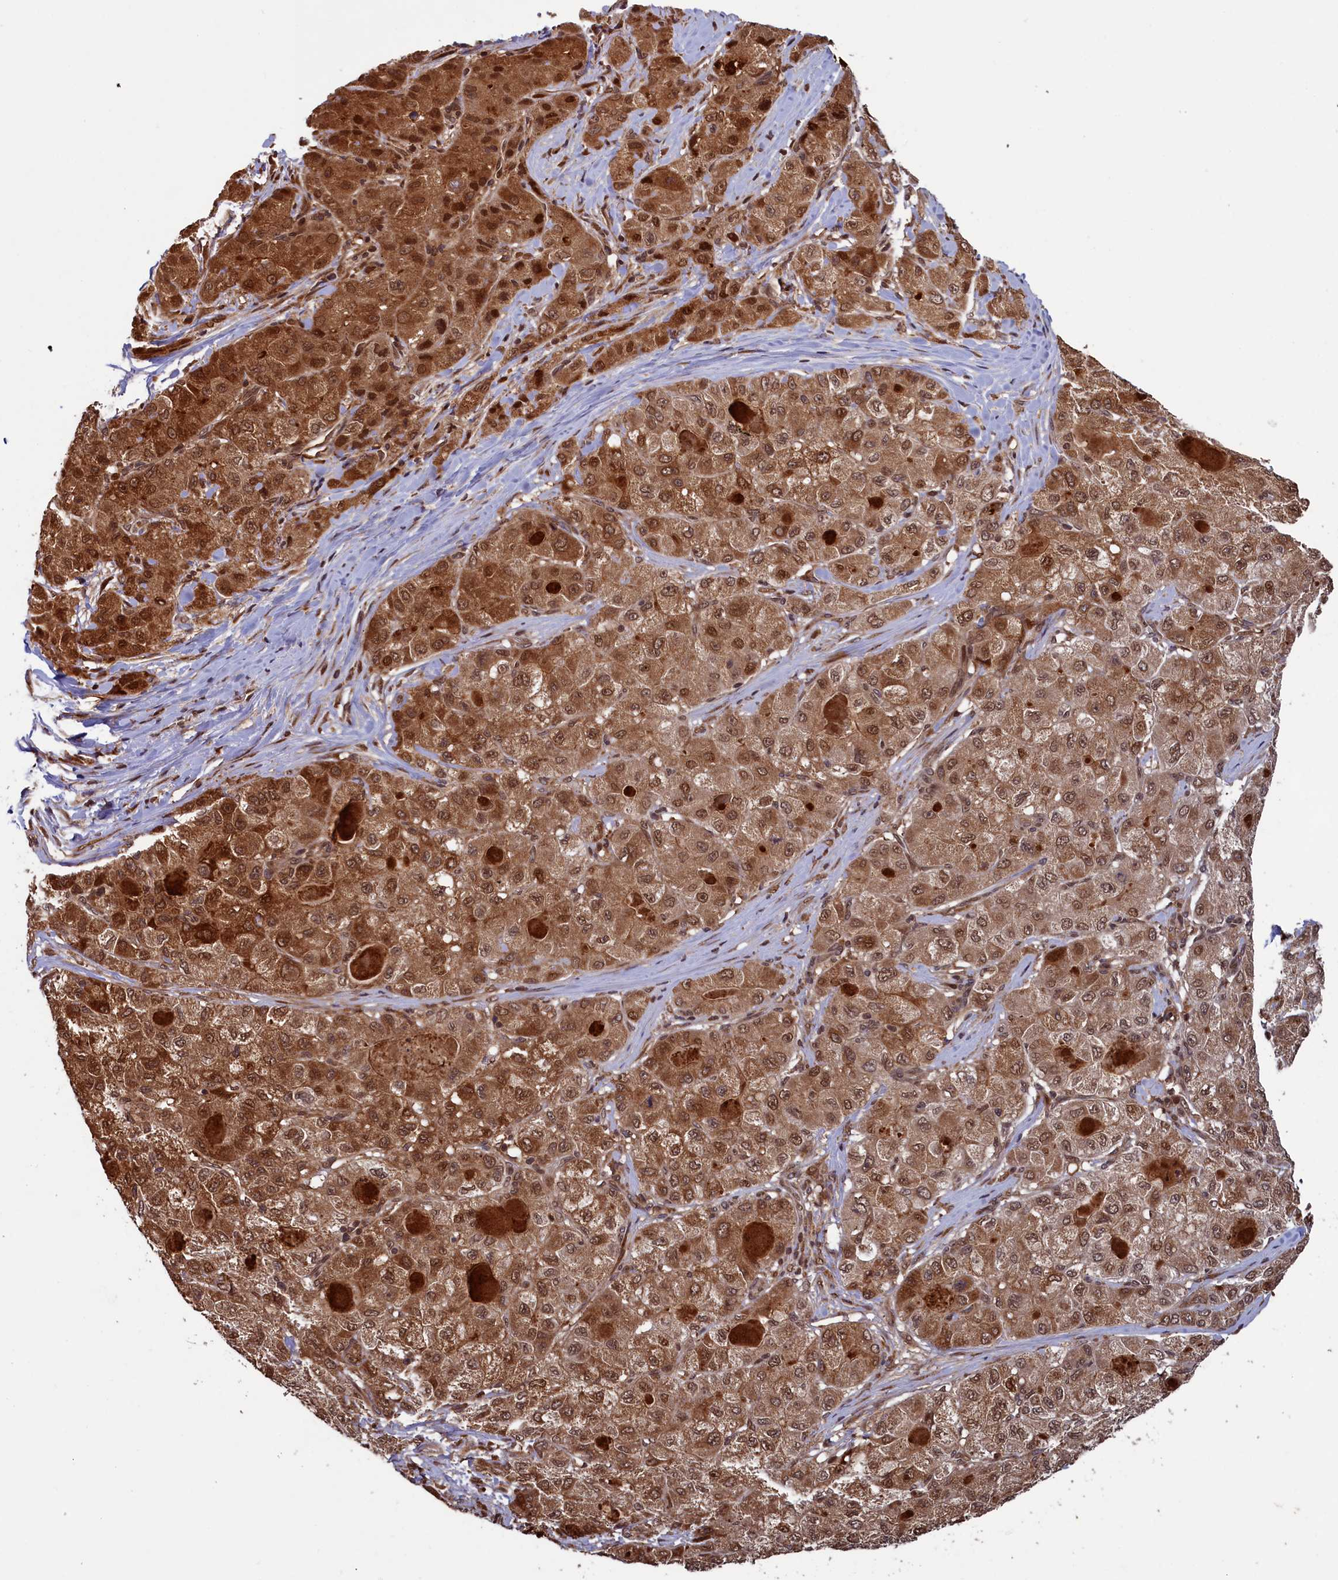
{"staining": {"intensity": "moderate", "quantity": ">75%", "location": "cytoplasmic/membranous,nuclear"}, "tissue": "liver cancer", "cell_type": "Tumor cells", "image_type": "cancer", "snomed": [{"axis": "morphology", "description": "Carcinoma, Hepatocellular, NOS"}, {"axis": "topography", "description": "Liver"}], "caption": "Human hepatocellular carcinoma (liver) stained with a protein marker shows moderate staining in tumor cells.", "gene": "NAE1", "patient": {"sex": "male", "age": 80}}